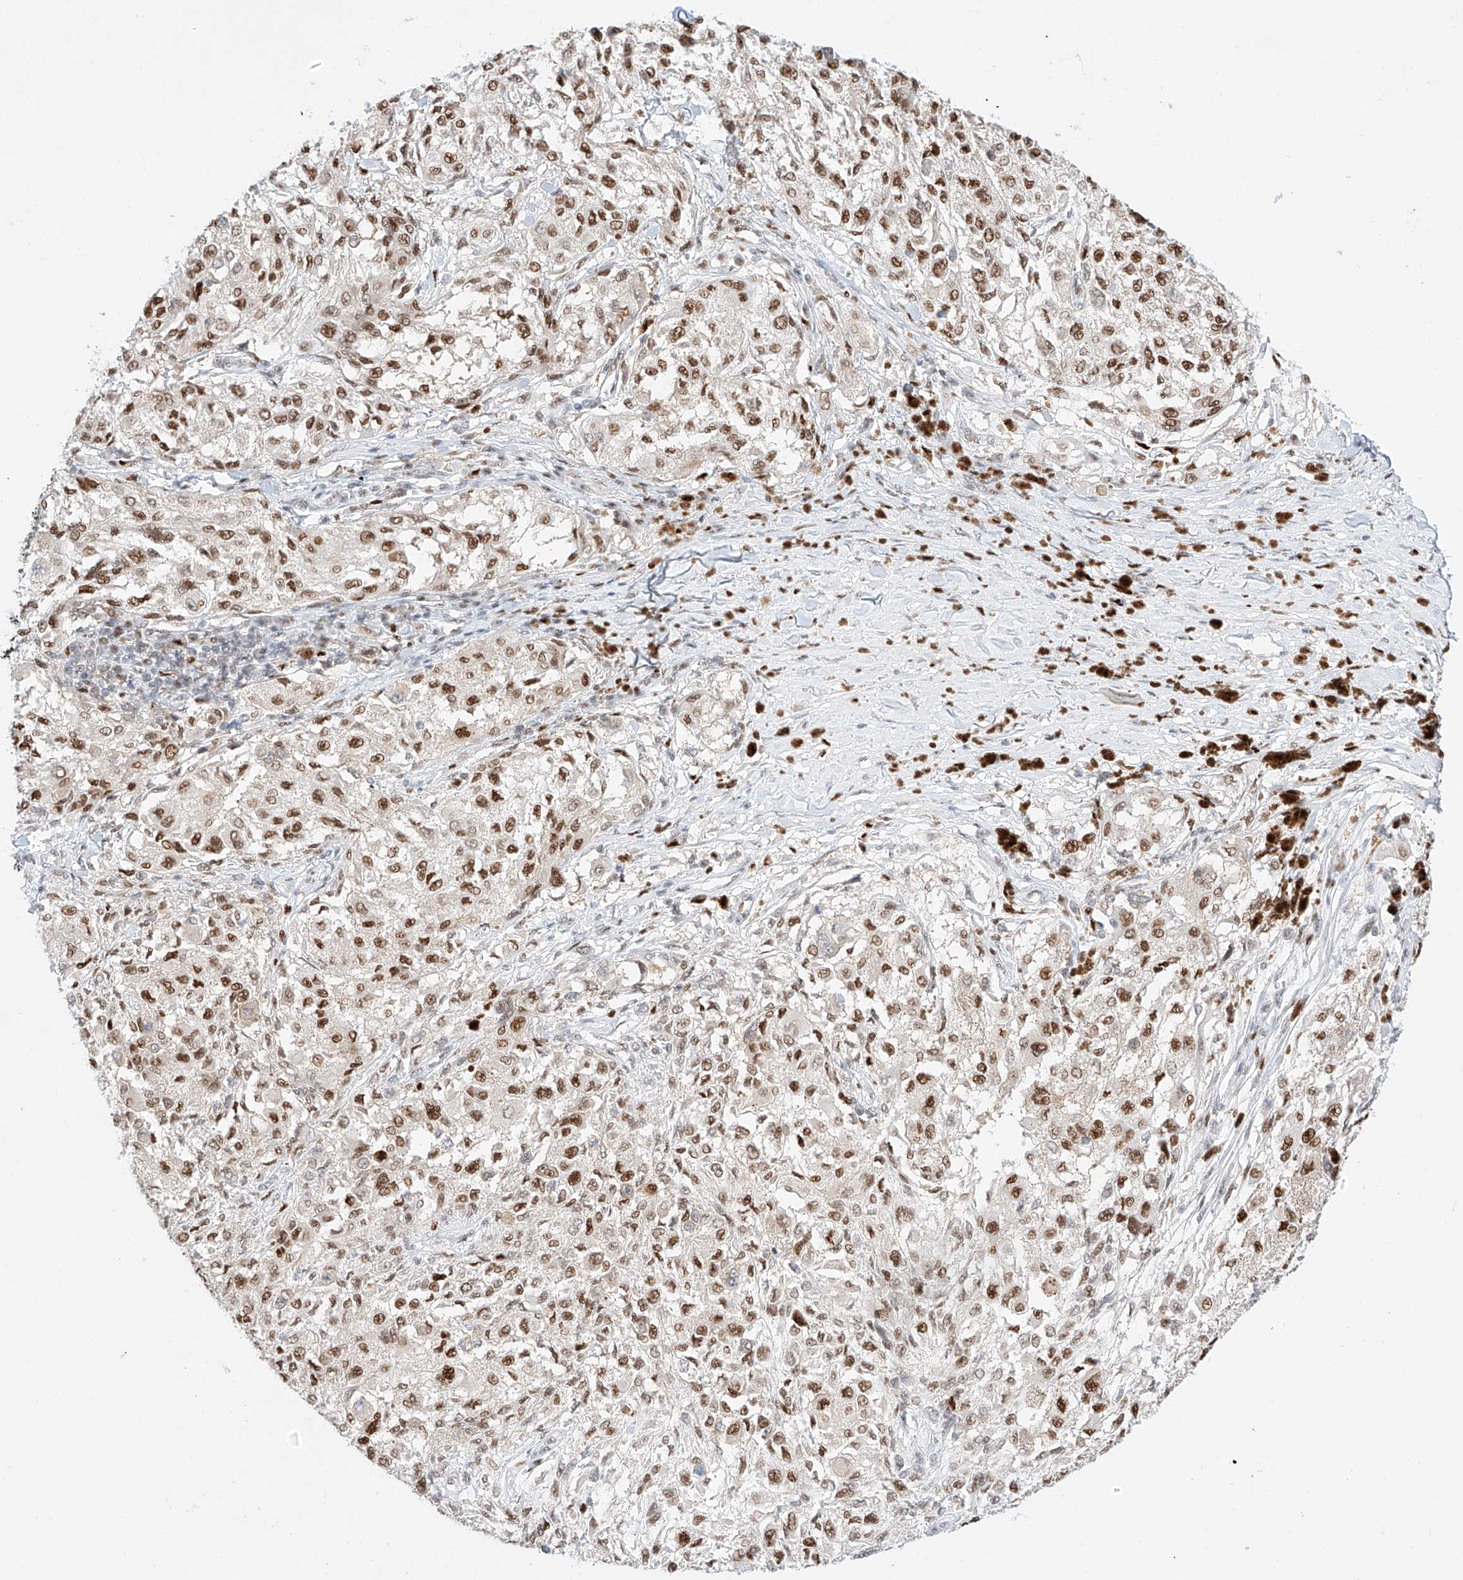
{"staining": {"intensity": "moderate", "quantity": ">75%", "location": "nuclear"}, "tissue": "melanoma", "cell_type": "Tumor cells", "image_type": "cancer", "snomed": [{"axis": "morphology", "description": "Necrosis, NOS"}, {"axis": "morphology", "description": "Malignant melanoma, NOS"}, {"axis": "topography", "description": "Skin"}], "caption": "Human malignant melanoma stained with a protein marker exhibits moderate staining in tumor cells.", "gene": "APIP", "patient": {"sex": "female", "age": 87}}